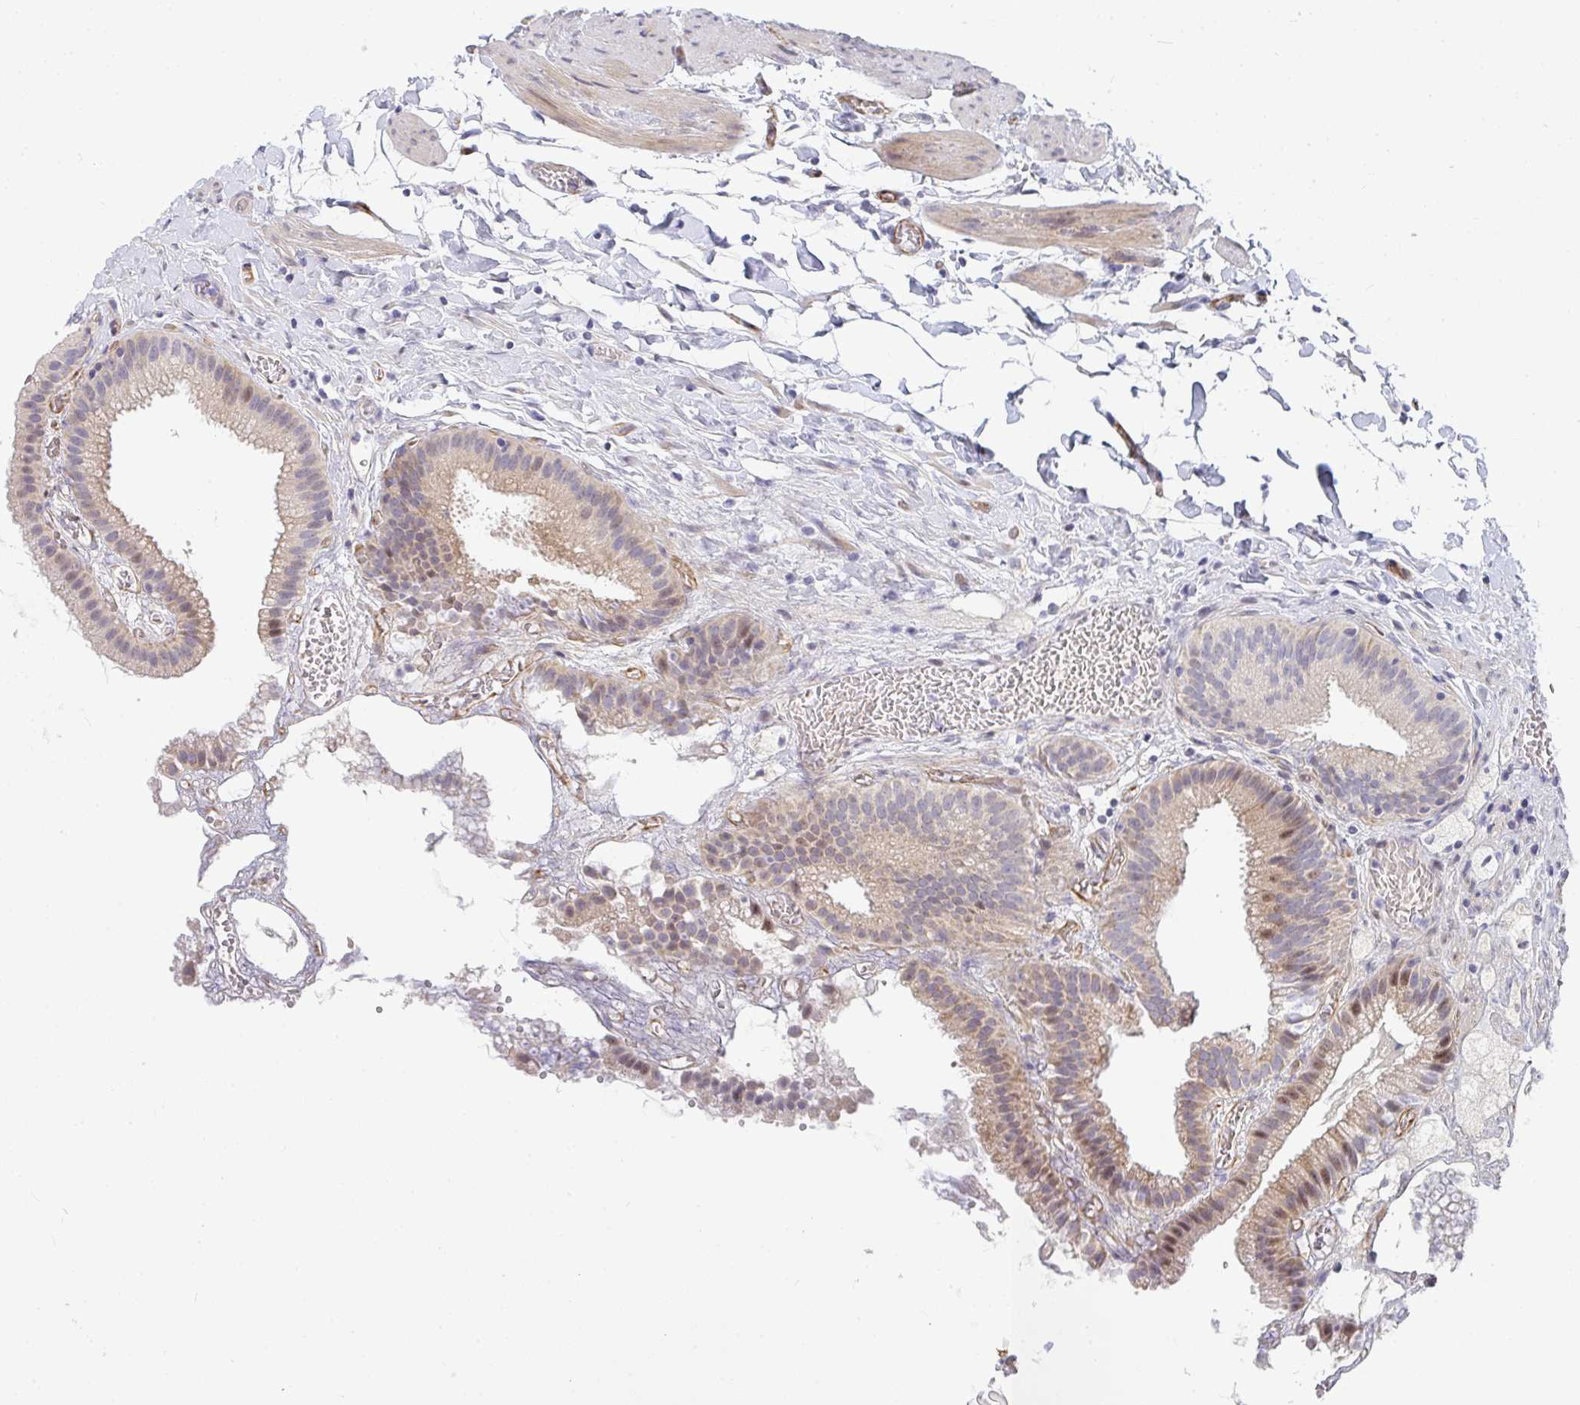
{"staining": {"intensity": "moderate", "quantity": "25%-75%", "location": "cytoplasmic/membranous"}, "tissue": "gallbladder", "cell_type": "Glandular cells", "image_type": "normal", "snomed": [{"axis": "morphology", "description": "Normal tissue, NOS"}, {"axis": "topography", "description": "Gallbladder"}], "caption": "Glandular cells display medium levels of moderate cytoplasmic/membranous positivity in about 25%-75% of cells in normal human gallbladder.", "gene": "ZIC3", "patient": {"sex": "female", "age": 63}}